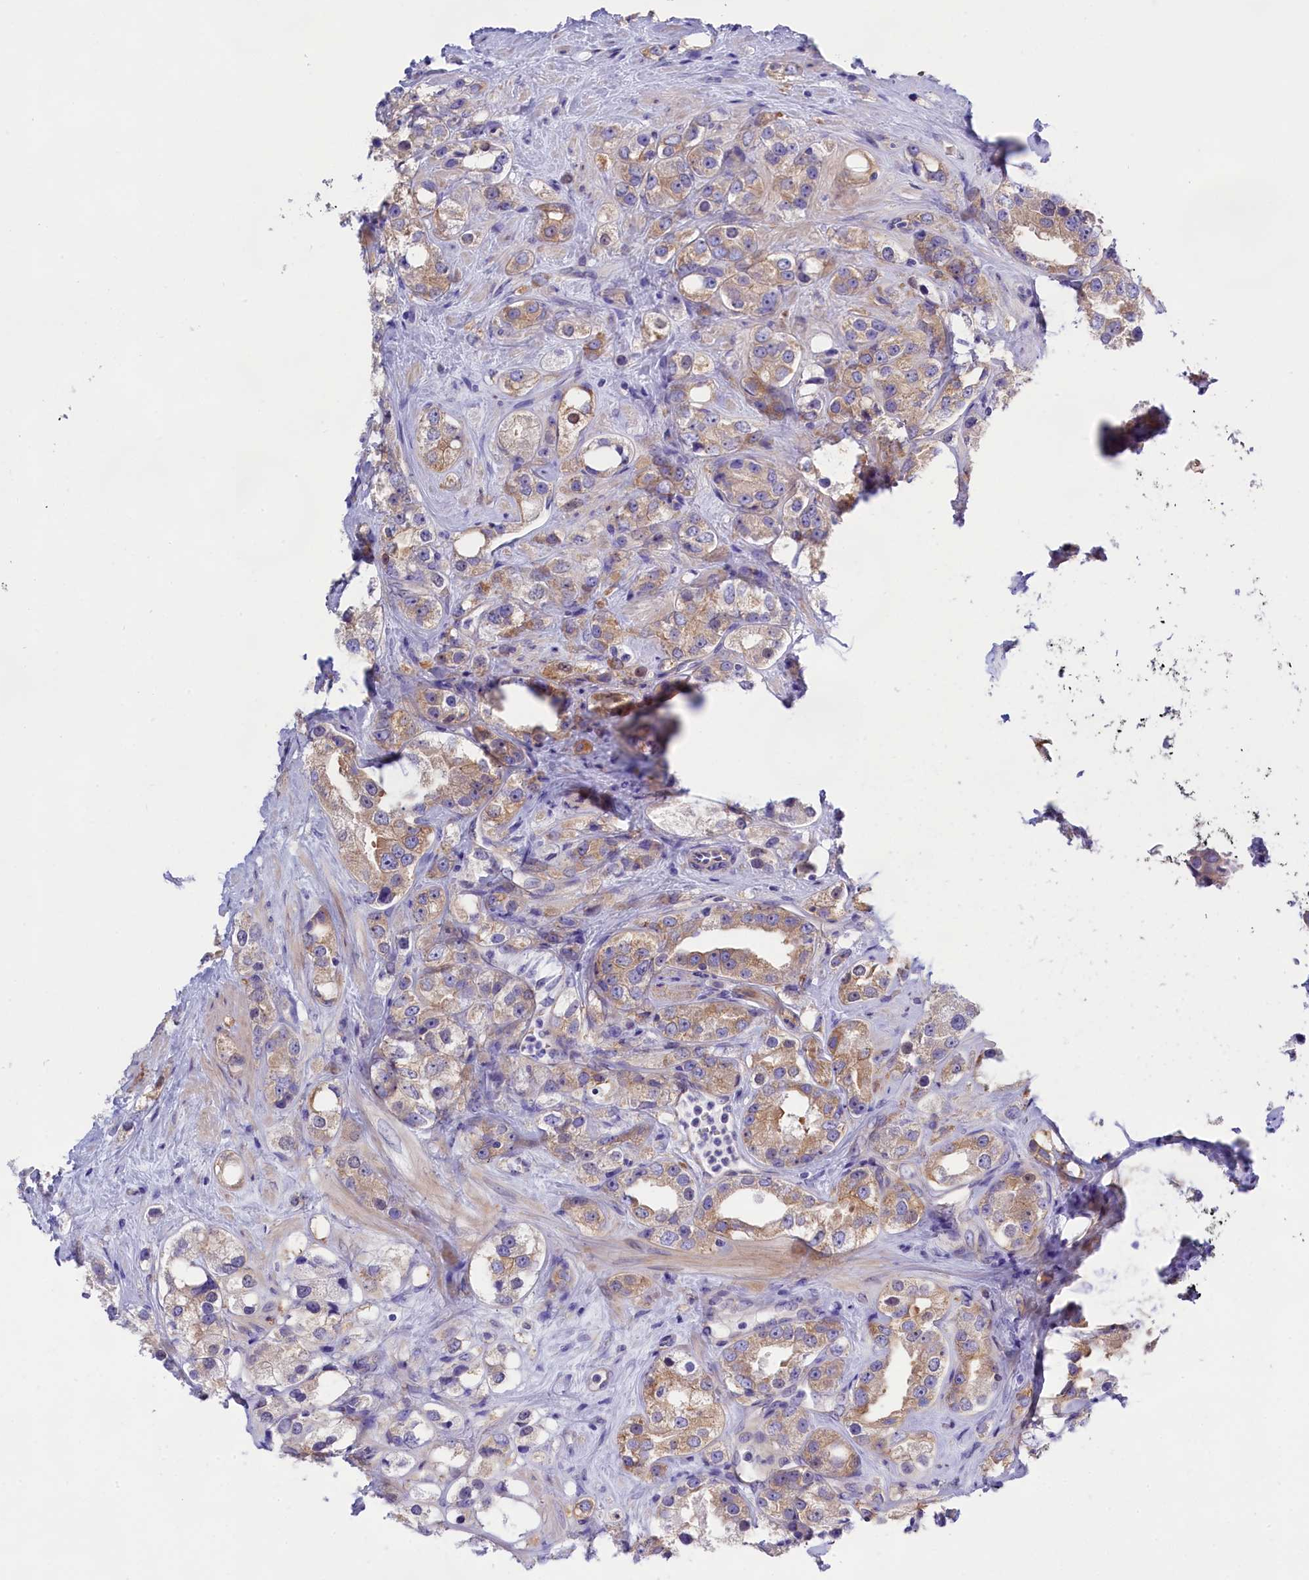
{"staining": {"intensity": "moderate", "quantity": "25%-75%", "location": "cytoplasmic/membranous"}, "tissue": "prostate cancer", "cell_type": "Tumor cells", "image_type": "cancer", "snomed": [{"axis": "morphology", "description": "Adenocarcinoma, NOS"}, {"axis": "topography", "description": "Prostate"}], "caption": "A histopathology image of adenocarcinoma (prostate) stained for a protein demonstrates moderate cytoplasmic/membranous brown staining in tumor cells. Using DAB (brown) and hematoxylin (blue) stains, captured at high magnification using brightfield microscopy.", "gene": "PPP1R13L", "patient": {"sex": "male", "age": 79}}